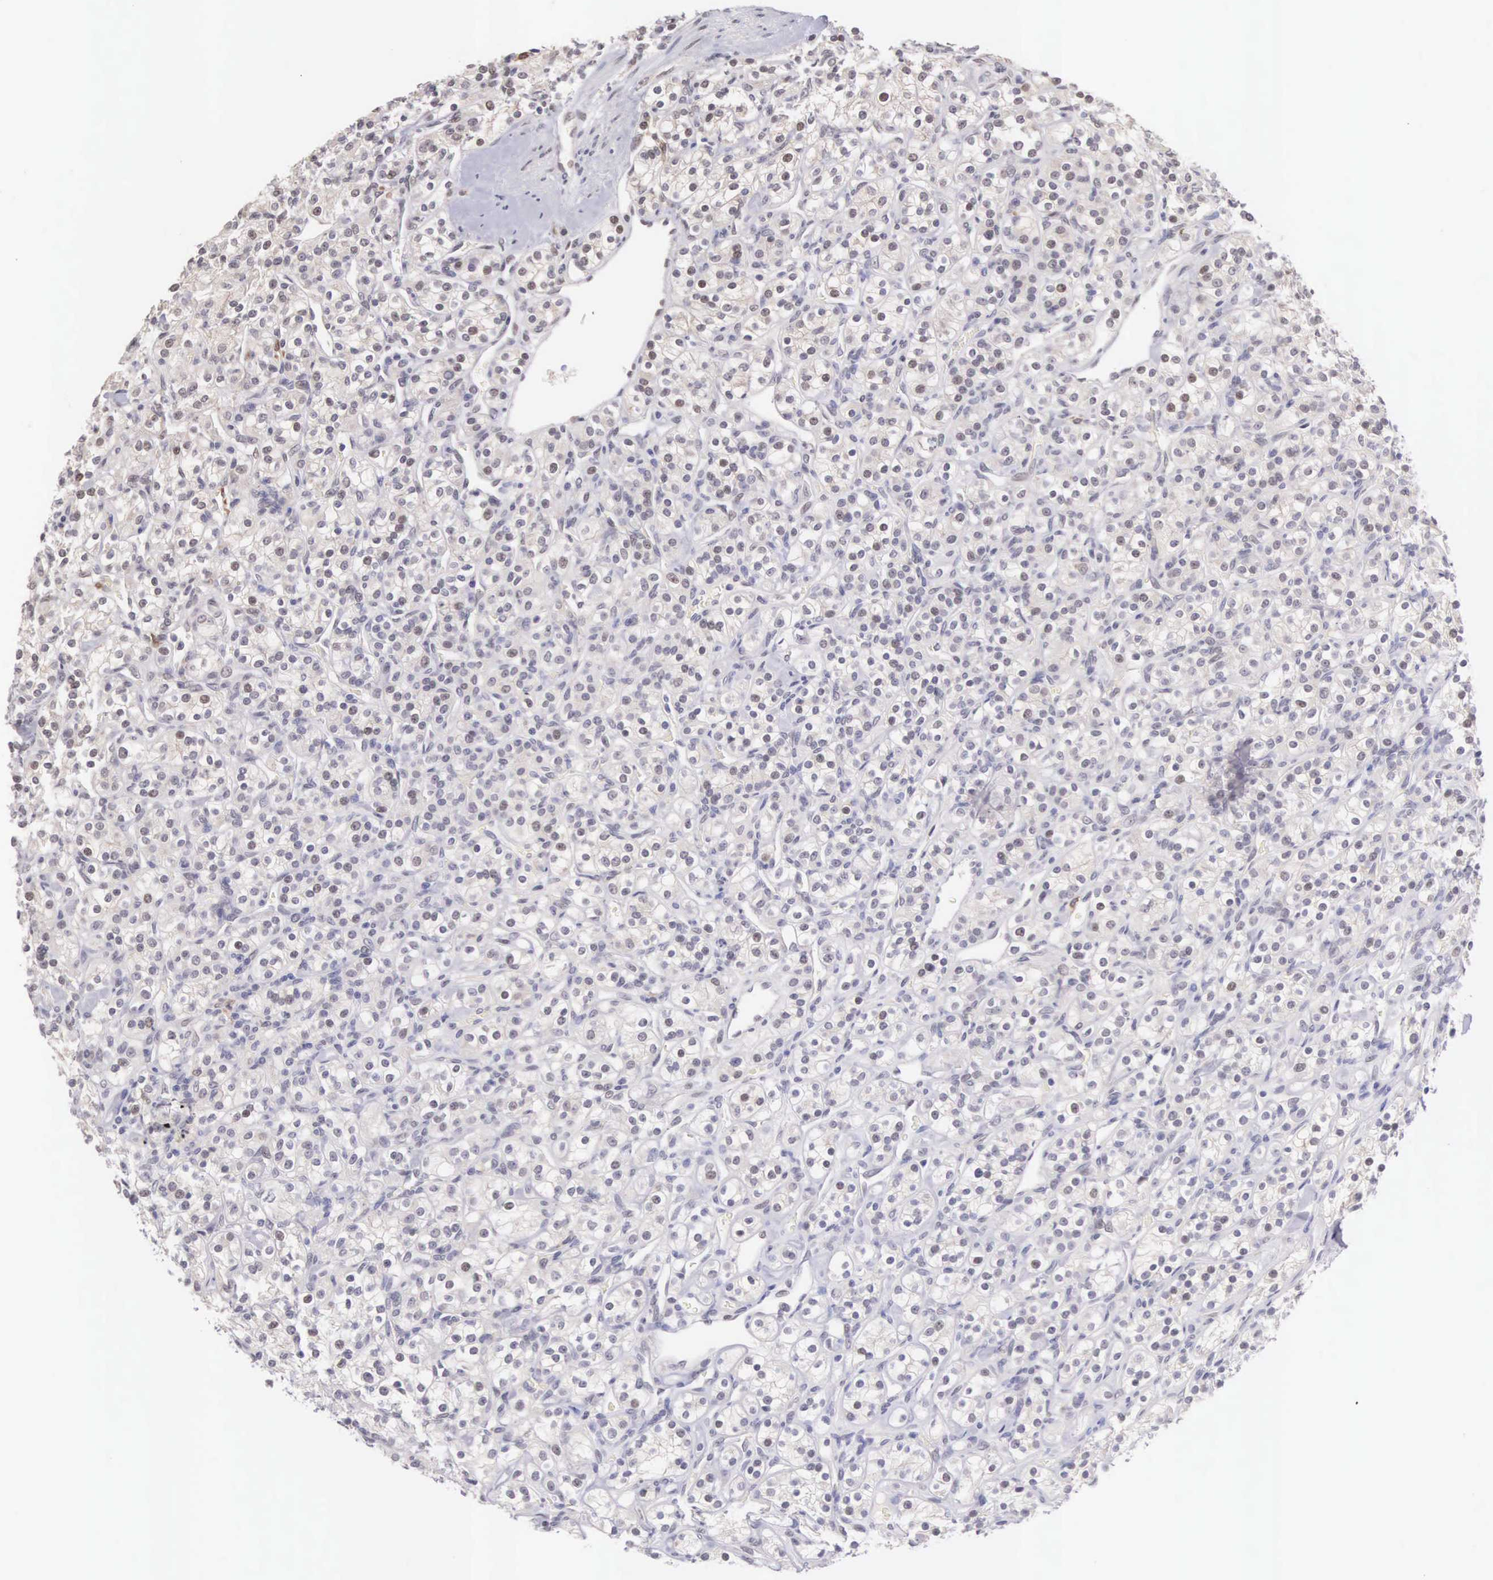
{"staining": {"intensity": "weak", "quantity": "<25%", "location": "nuclear"}, "tissue": "renal cancer", "cell_type": "Tumor cells", "image_type": "cancer", "snomed": [{"axis": "morphology", "description": "Adenocarcinoma, NOS"}, {"axis": "topography", "description": "Kidney"}], "caption": "Immunohistochemical staining of human renal adenocarcinoma reveals no significant staining in tumor cells. (DAB (3,3'-diaminobenzidine) immunohistochemistry (IHC), high magnification).", "gene": "HMGXB4", "patient": {"sex": "male", "age": 77}}